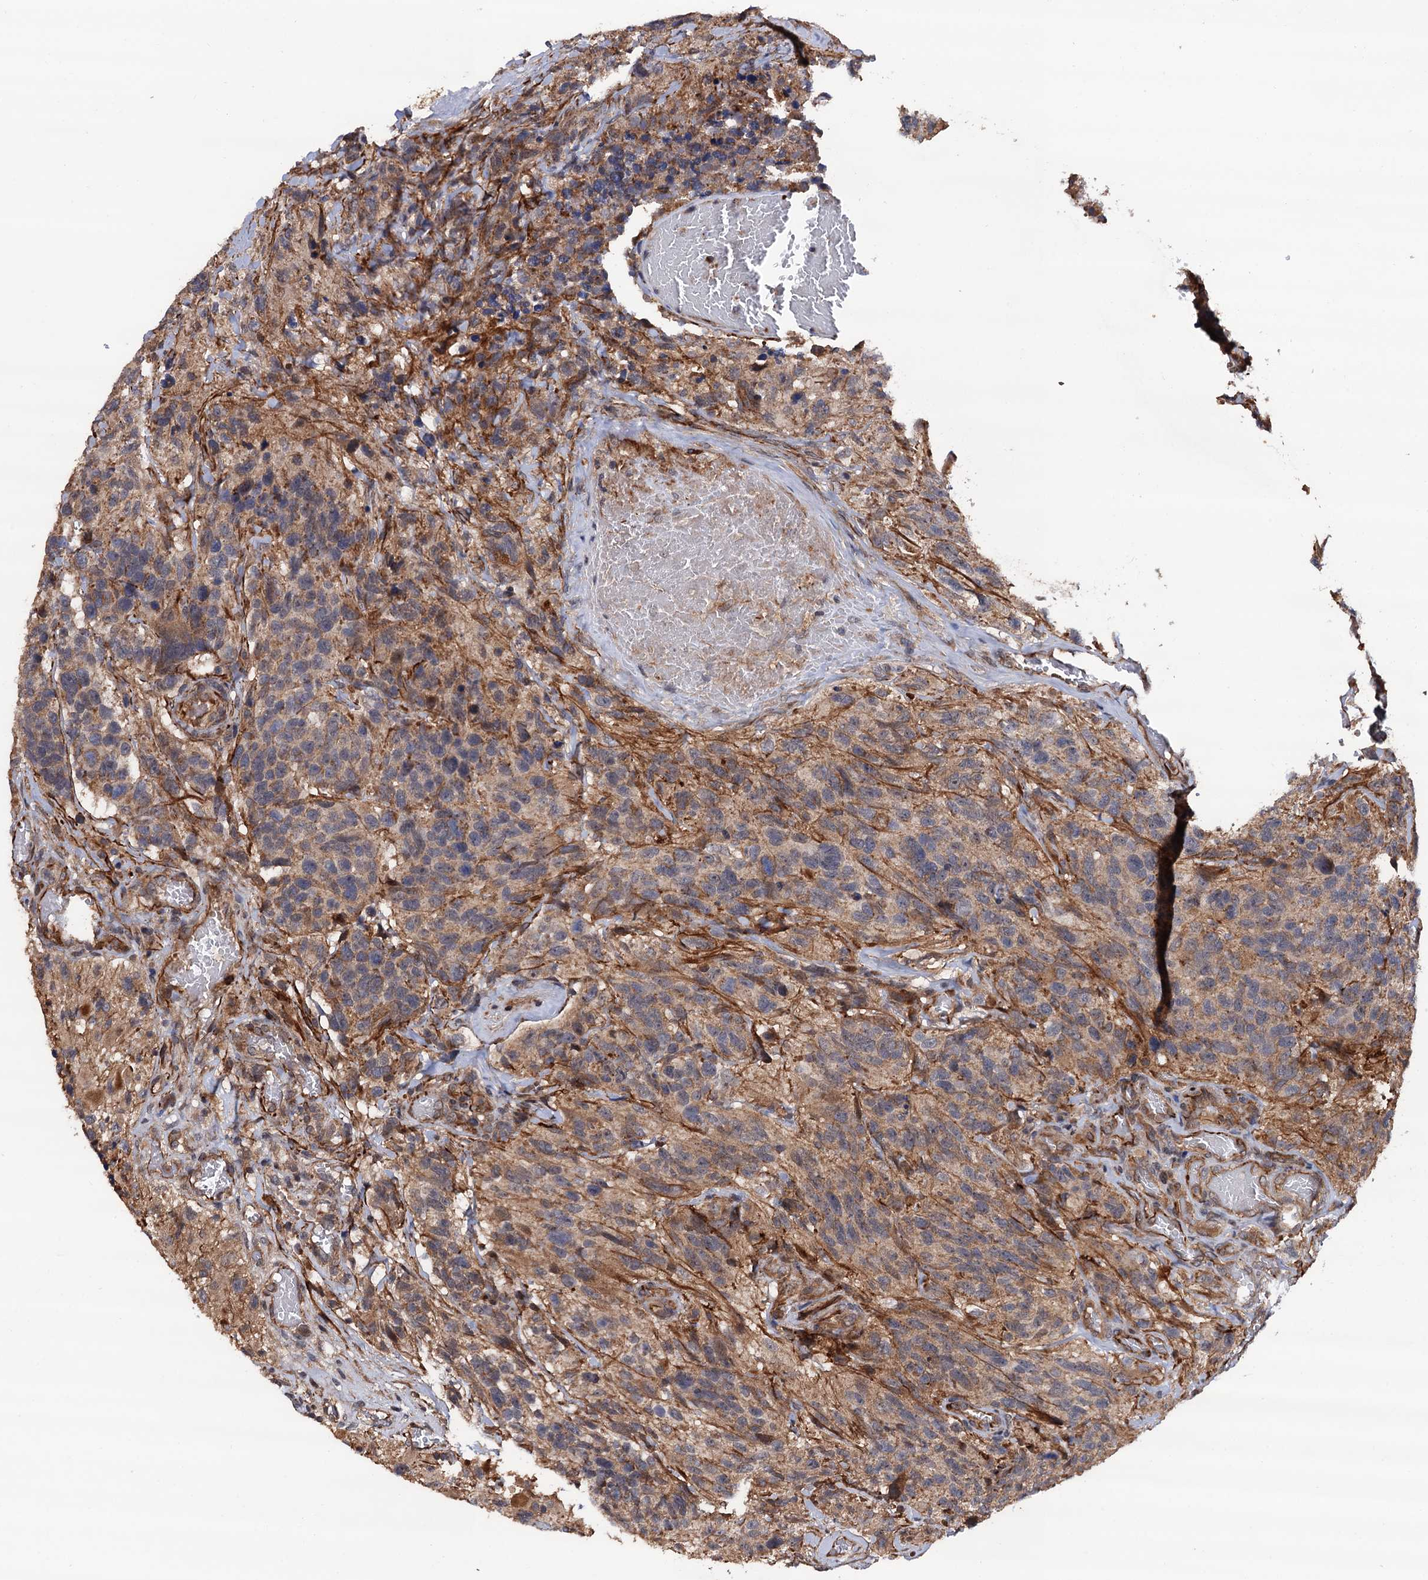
{"staining": {"intensity": "weak", "quantity": "25%-75%", "location": "cytoplasmic/membranous"}, "tissue": "glioma", "cell_type": "Tumor cells", "image_type": "cancer", "snomed": [{"axis": "morphology", "description": "Glioma, malignant, High grade"}, {"axis": "topography", "description": "Brain"}], "caption": "Protein staining of glioma tissue demonstrates weak cytoplasmic/membranous expression in about 25%-75% of tumor cells.", "gene": "FSIP1", "patient": {"sex": "male", "age": 69}}